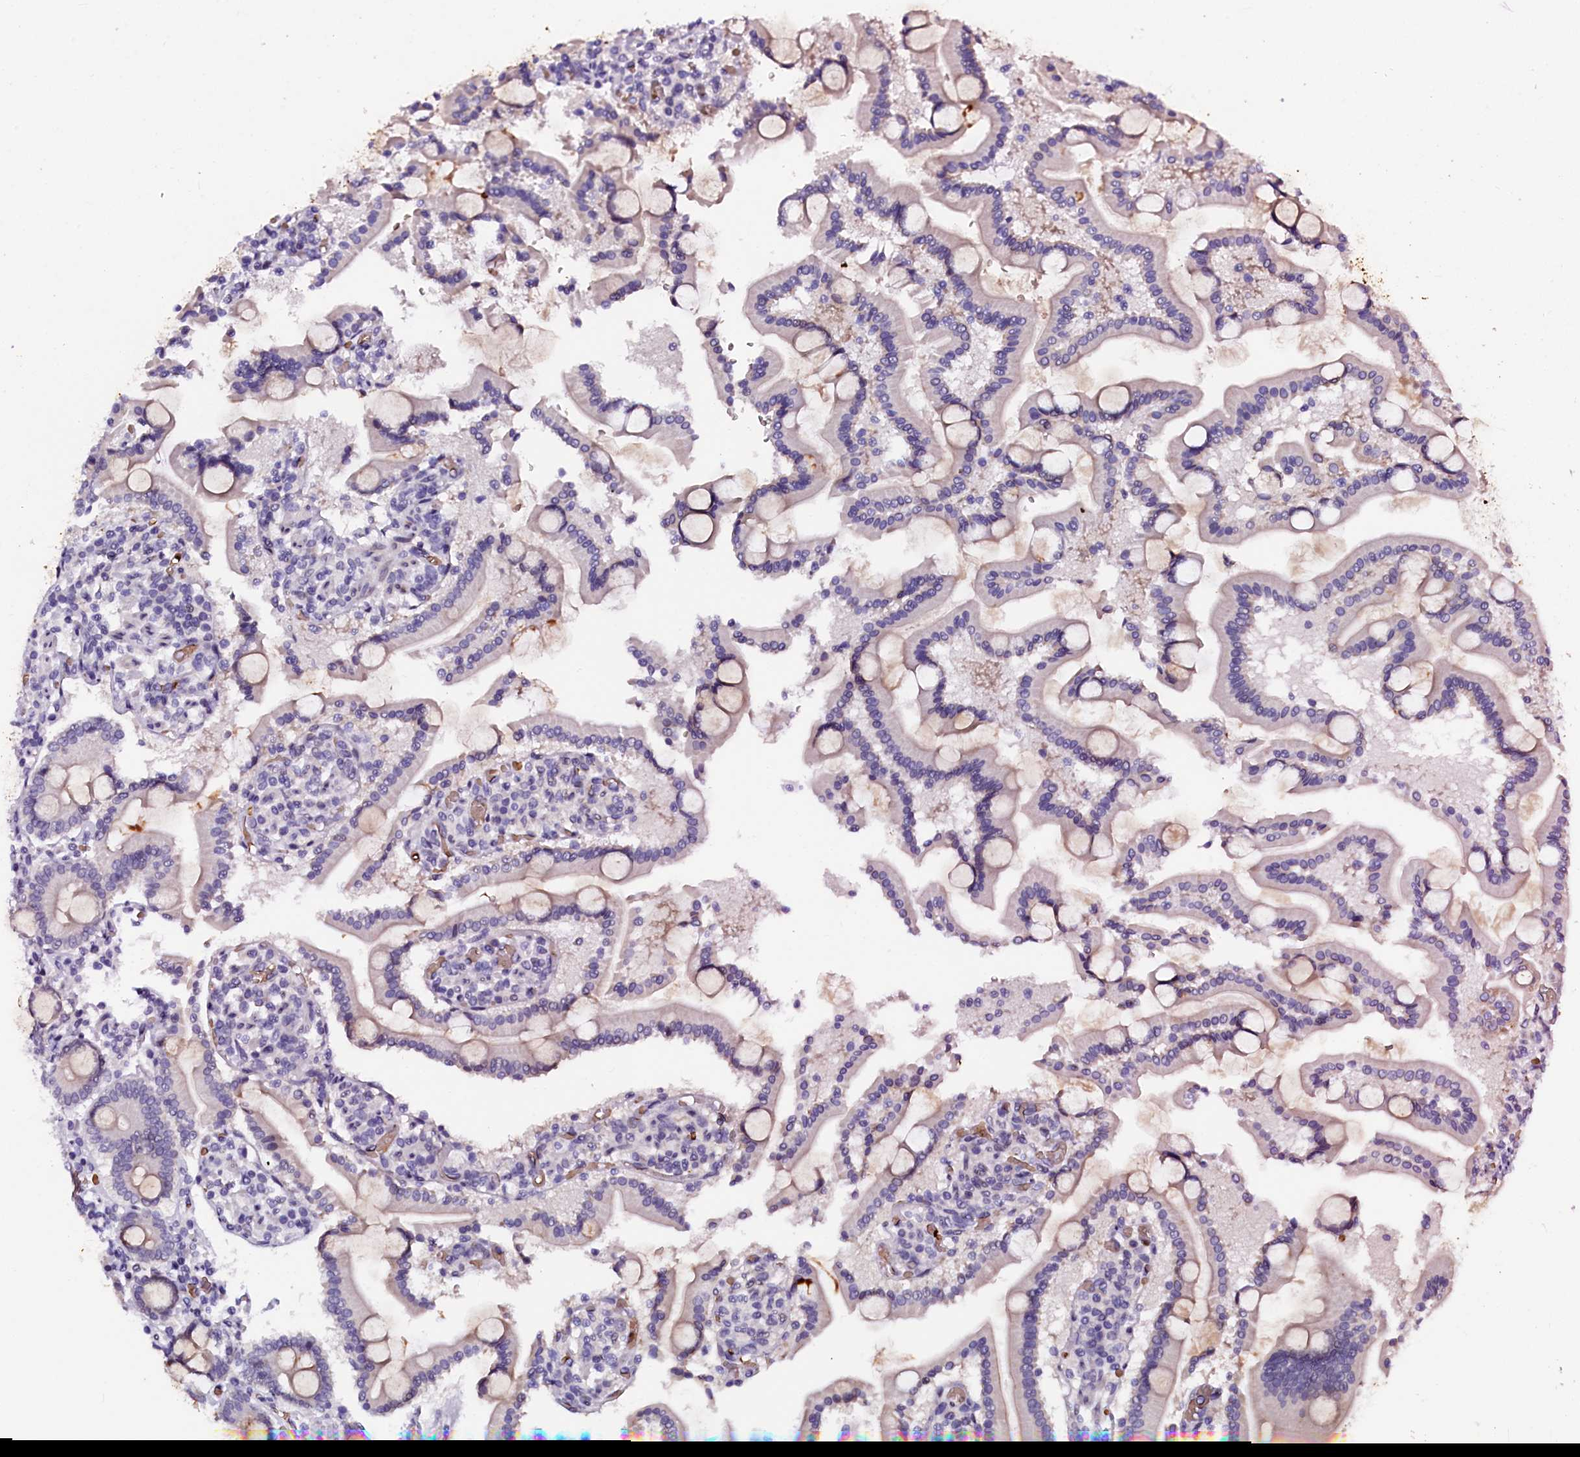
{"staining": {"intensity": "moderate", "quantity": "<25%", "location": "cytoplasmic/membranous"}, "tissue": "duodenum", "cell_type": "Glandular cells", "image_type": "normal", "snomed": [{"axis": "morphology", "description": "Normal tissue, NOS"}, {"axis": "topography", "description": "Duodenum"}], "caption": "A high-resolution micrograph shows immunohistochemistry (IHC) staining of normal duodenum, which reveals moderate cytoplasmic/membranous expression in about <25% of glandular cells. The staining is performed using DAB brown chromogen to label protein expression. The nuclei are counter-stained blue using hematoxylin.", "gene": "CTDSPL2", "patient": {"sex": "male", "age": 55}}